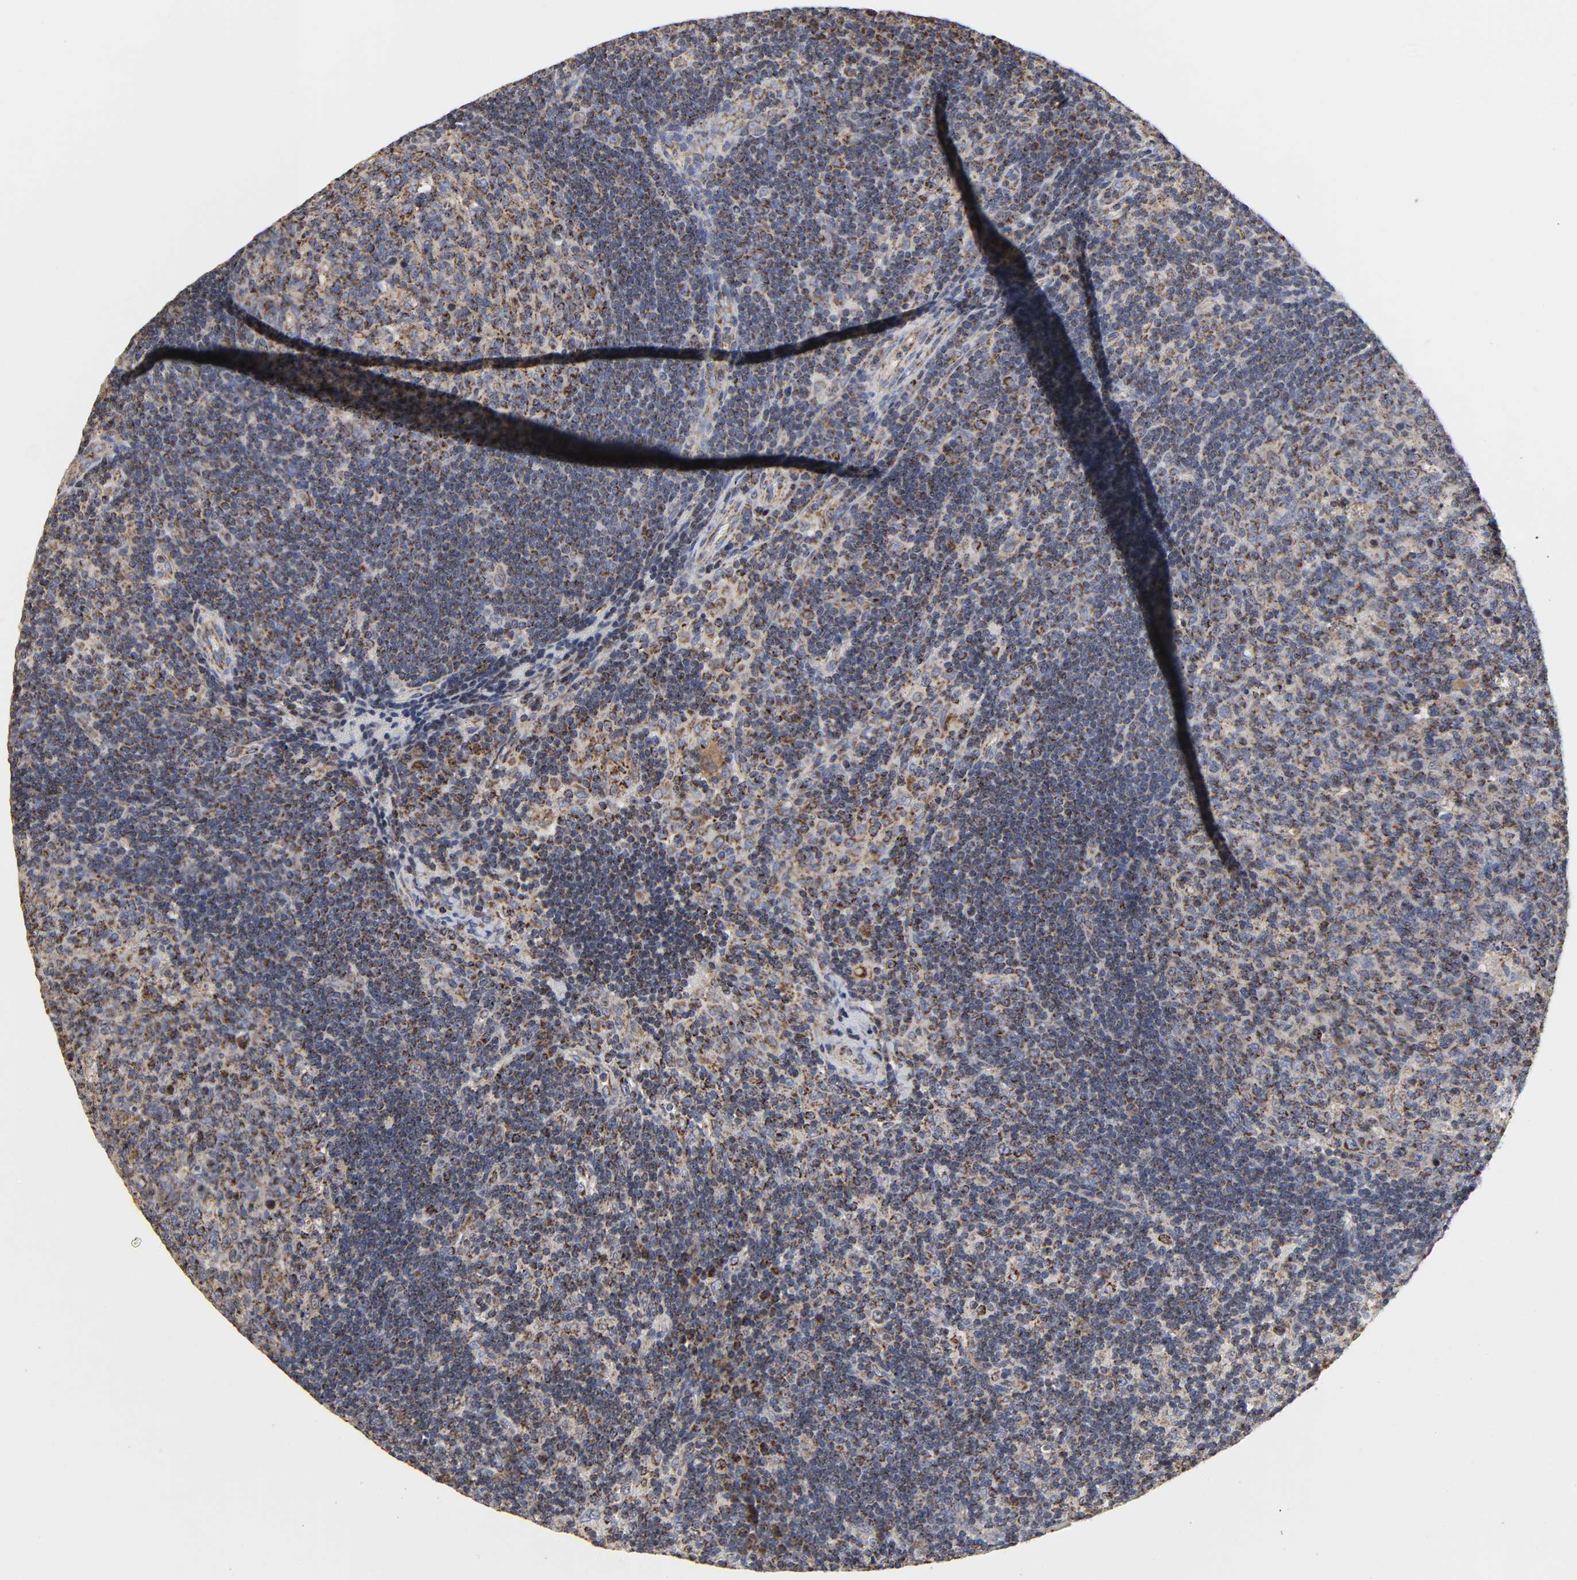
{"staining": {"intensity": "strong", "quantity": ">75%", "location": "cytoplasmic/membranous"}, "tissue": "lymph node", "cell_type": "Germinal center cells", "image_type": "normal", "snomed": [{"axis": "morphology", "description": "Normal tissue, NOS"}, {"axis": "morphology", "description": "Squamous cell carcinoma, metastatic, NOS"}, {"axis": "topography", "description": "Lymph node"}], "caption": "DAB immunohistochemical staining of unremarkable lymph node displays strong cytoplasmic/membranous protein expression in about >75% of germinal center cells.", "gene": "COX6B1", "patient": {"sex": "female", "age": 53}}